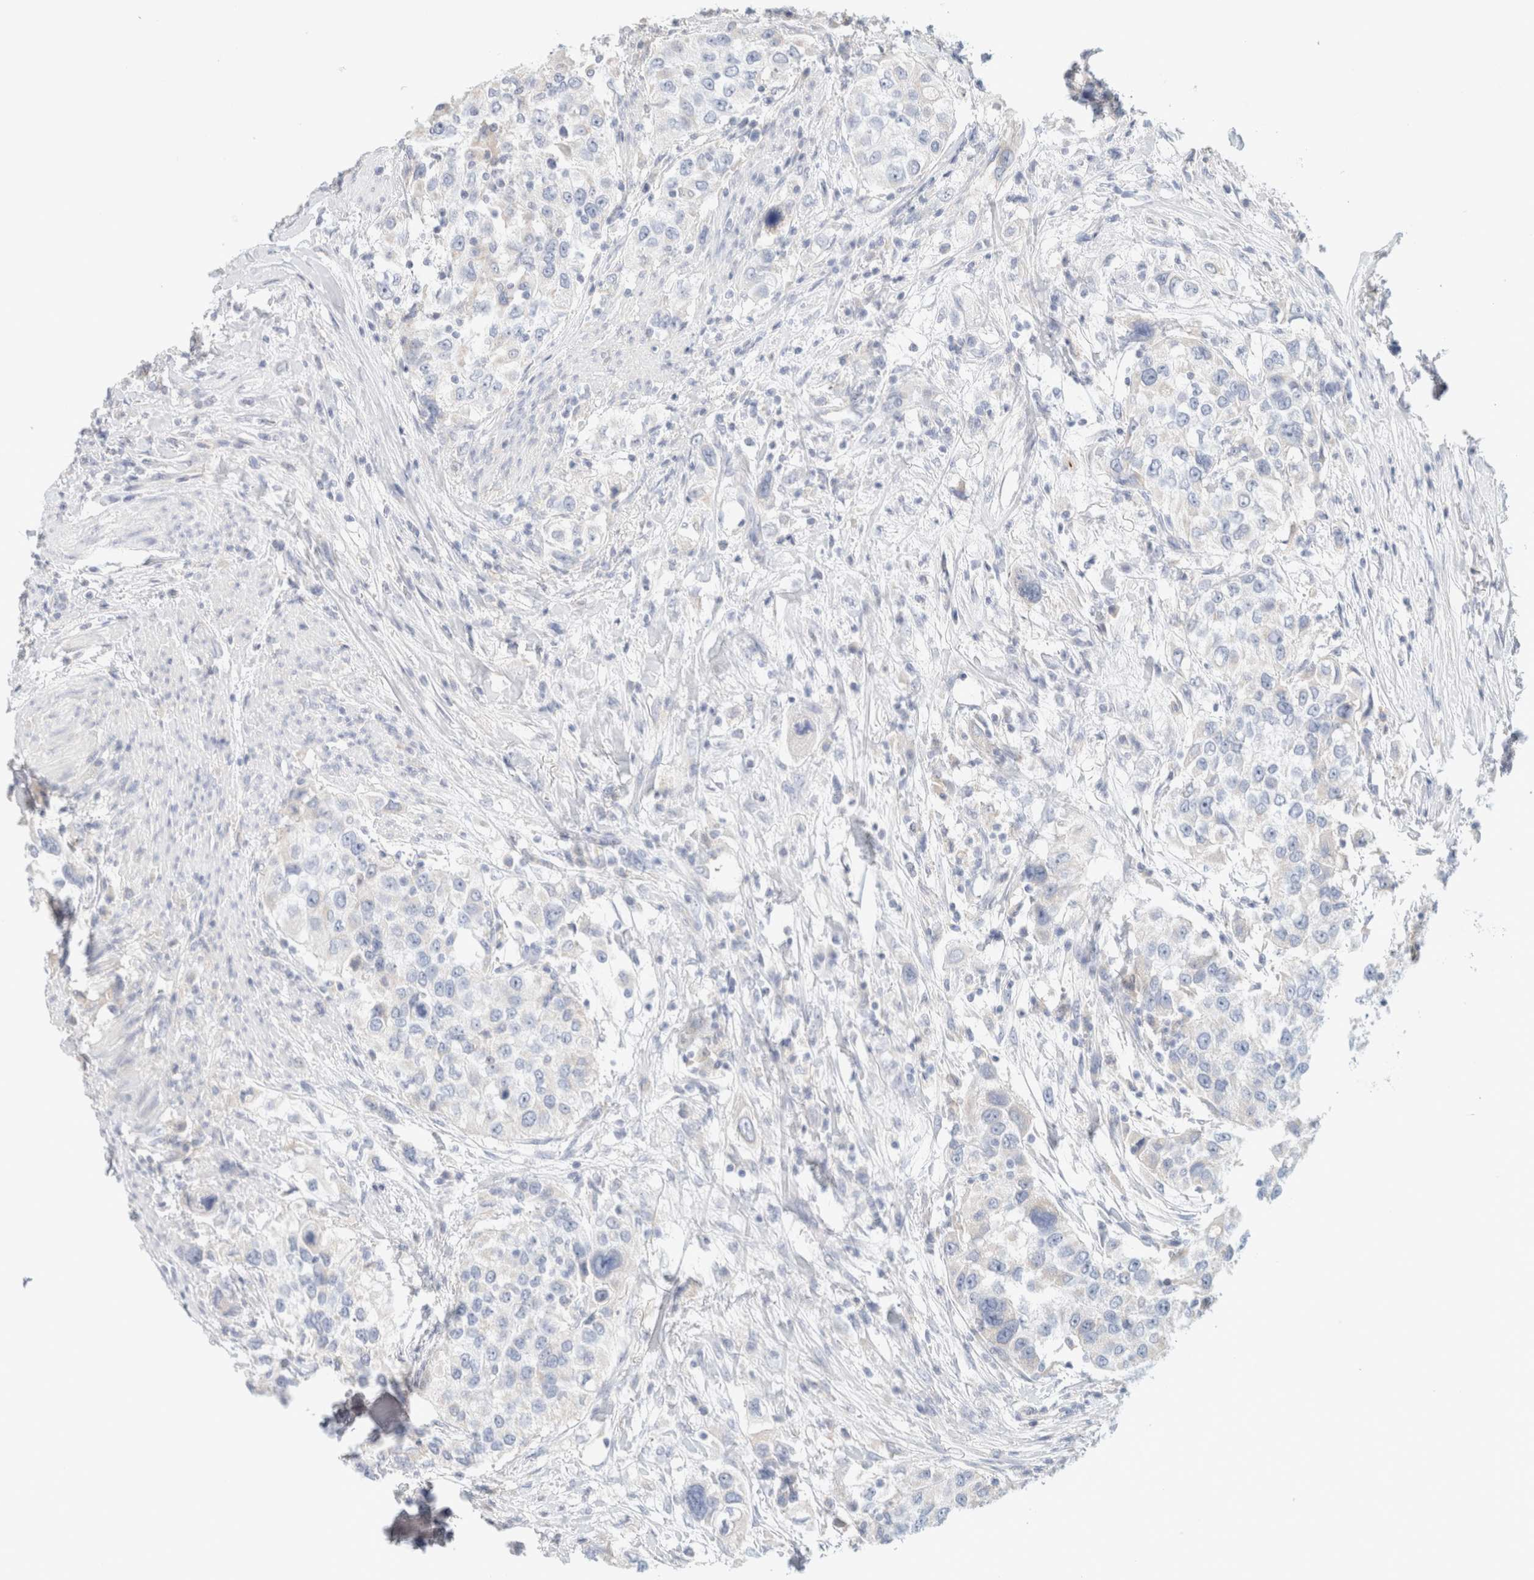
{"staining": {"intensity": "negative", "quantity": "none", "location": "none"}, "tissue": "urothelial cancer", "cell_type": "Tumor cells", "image_type": "cancer", "snomed": [{"axis": "morphology", "description": "Urothelial carcinoma, High grade"}, {"axis": "topography", "description": "Urinary bladder"}], "caption": "High-grade urothelial carcinoma was stained to show a protein in brown. There is no significant positivity in tumor cells.", "gene": "HEXD", "patient": {"sex": "female", "age": 80}}